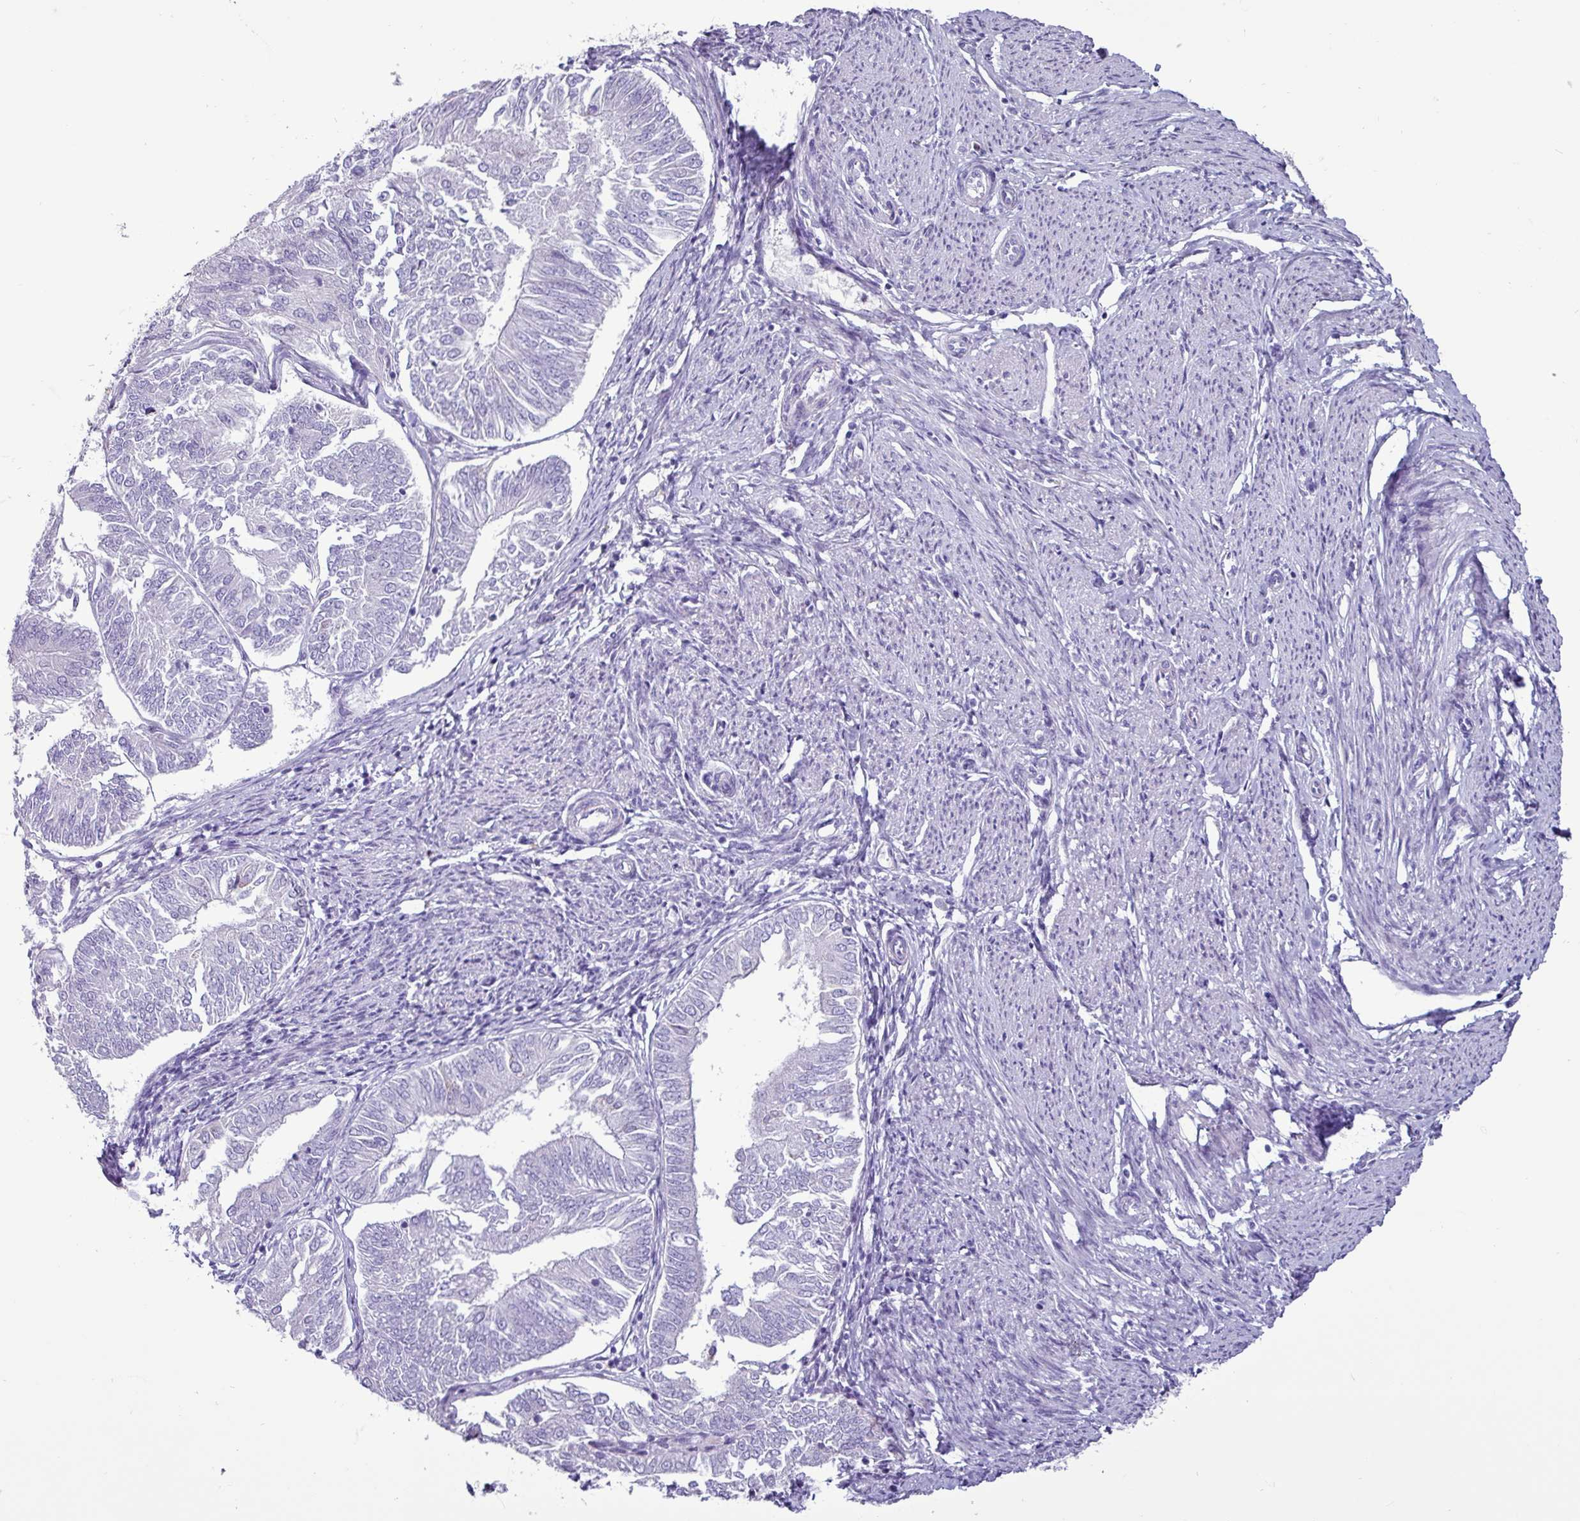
{"staining": {"intensity": "negative", "quantity": "none", "location": "none"}, "tissue": "endometrial cancer", "cell_type": "Tumor cells", "image_type": "cancer", "snomed": [{"axis": "morphology", "description": "Adenocarcinoma, NOS"}, {"axis": "topography", "description": "Endometrium"}], "caption": "Adenocarcinoma (endometrial) was stained to show a protein in brown. There is no significant positivity in tumor cells. Brightfield microscopy of immunohistochemistry stained with DAB (3,3'-diaminobenzidine) (brown) and hematoxylin (blue), captured at high magnification.", "gene": "PPP1R35", "patient": {"sex": "female", "age": 58}}